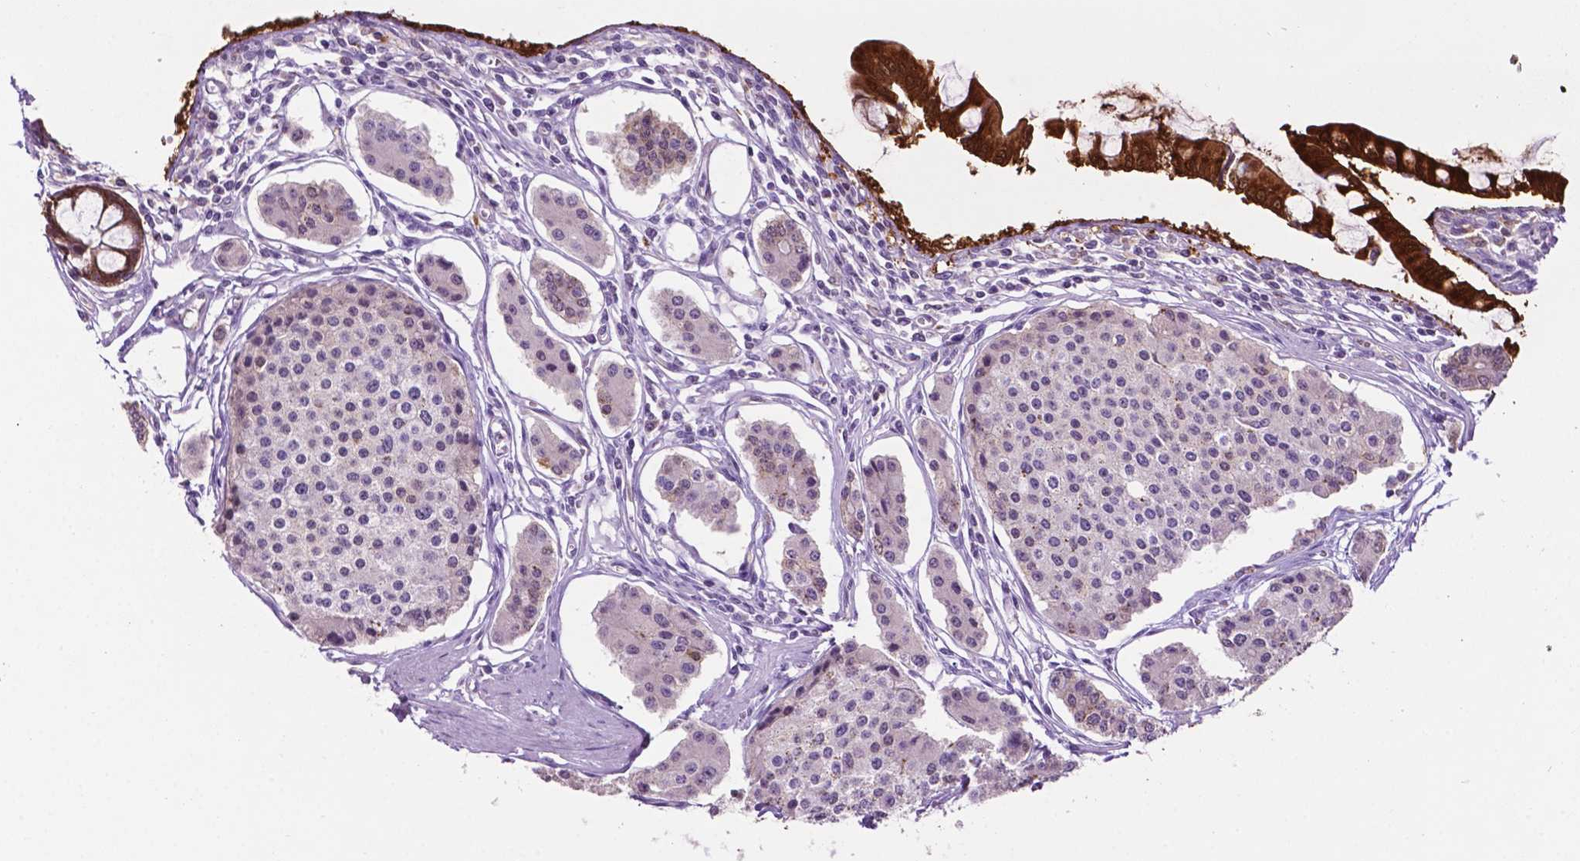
{"staining": {"intensity": "negative", "quantity": "none", "location": "none"}, "tissue": "carcinoid", "cell_type": "Tumor cells", "image_type": "cancer", "snomed": [{"axis": "morphology", "description": "Carcinoid, malignant, NOS"}, {"axis": "topography", "description": "Small intestine"}], "caption": "Image shows no protein positivity in tumor cells of malignant carcinoid tissue.", "gene": "PHGR1", "patient": {"sex": "female", "age": 65}}